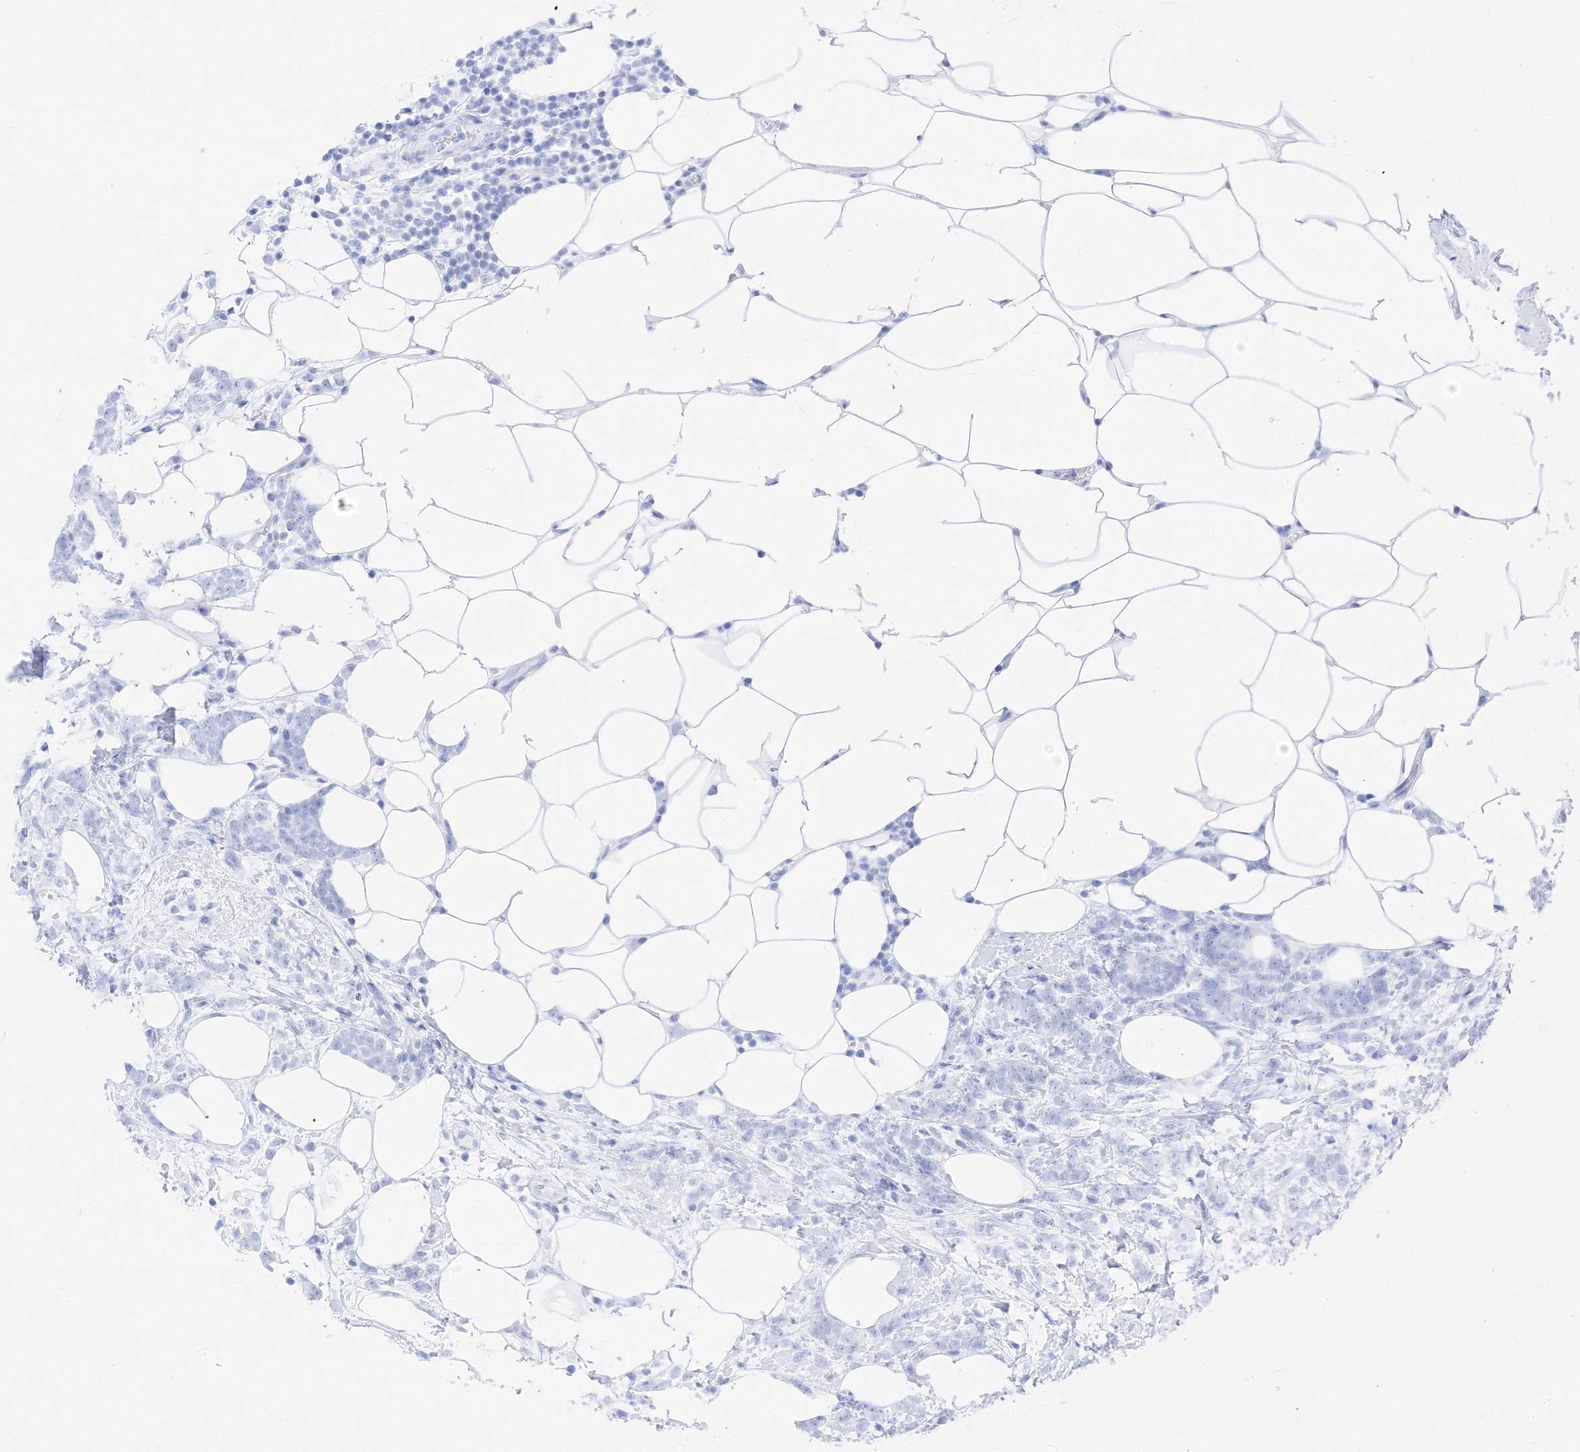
{"staining": {"intensity": "negative", "quantity": "none", "location": "none"}, "tissue": "breast cancer", "cell_type": "Tumor cells", "image_type": "cancer", "snomed": [{"axis": "morphology", "description": "Lobular carcinoma"}, {"axis": "topography", "description": "Breast"}], "caption": "Immunohistochemical staining of breast cancer exhibits no significant staining in tumor cells. Nuclei are stained in blue.", "gene": "MUC17", "patient": {"sex": "female", "age": 58}}